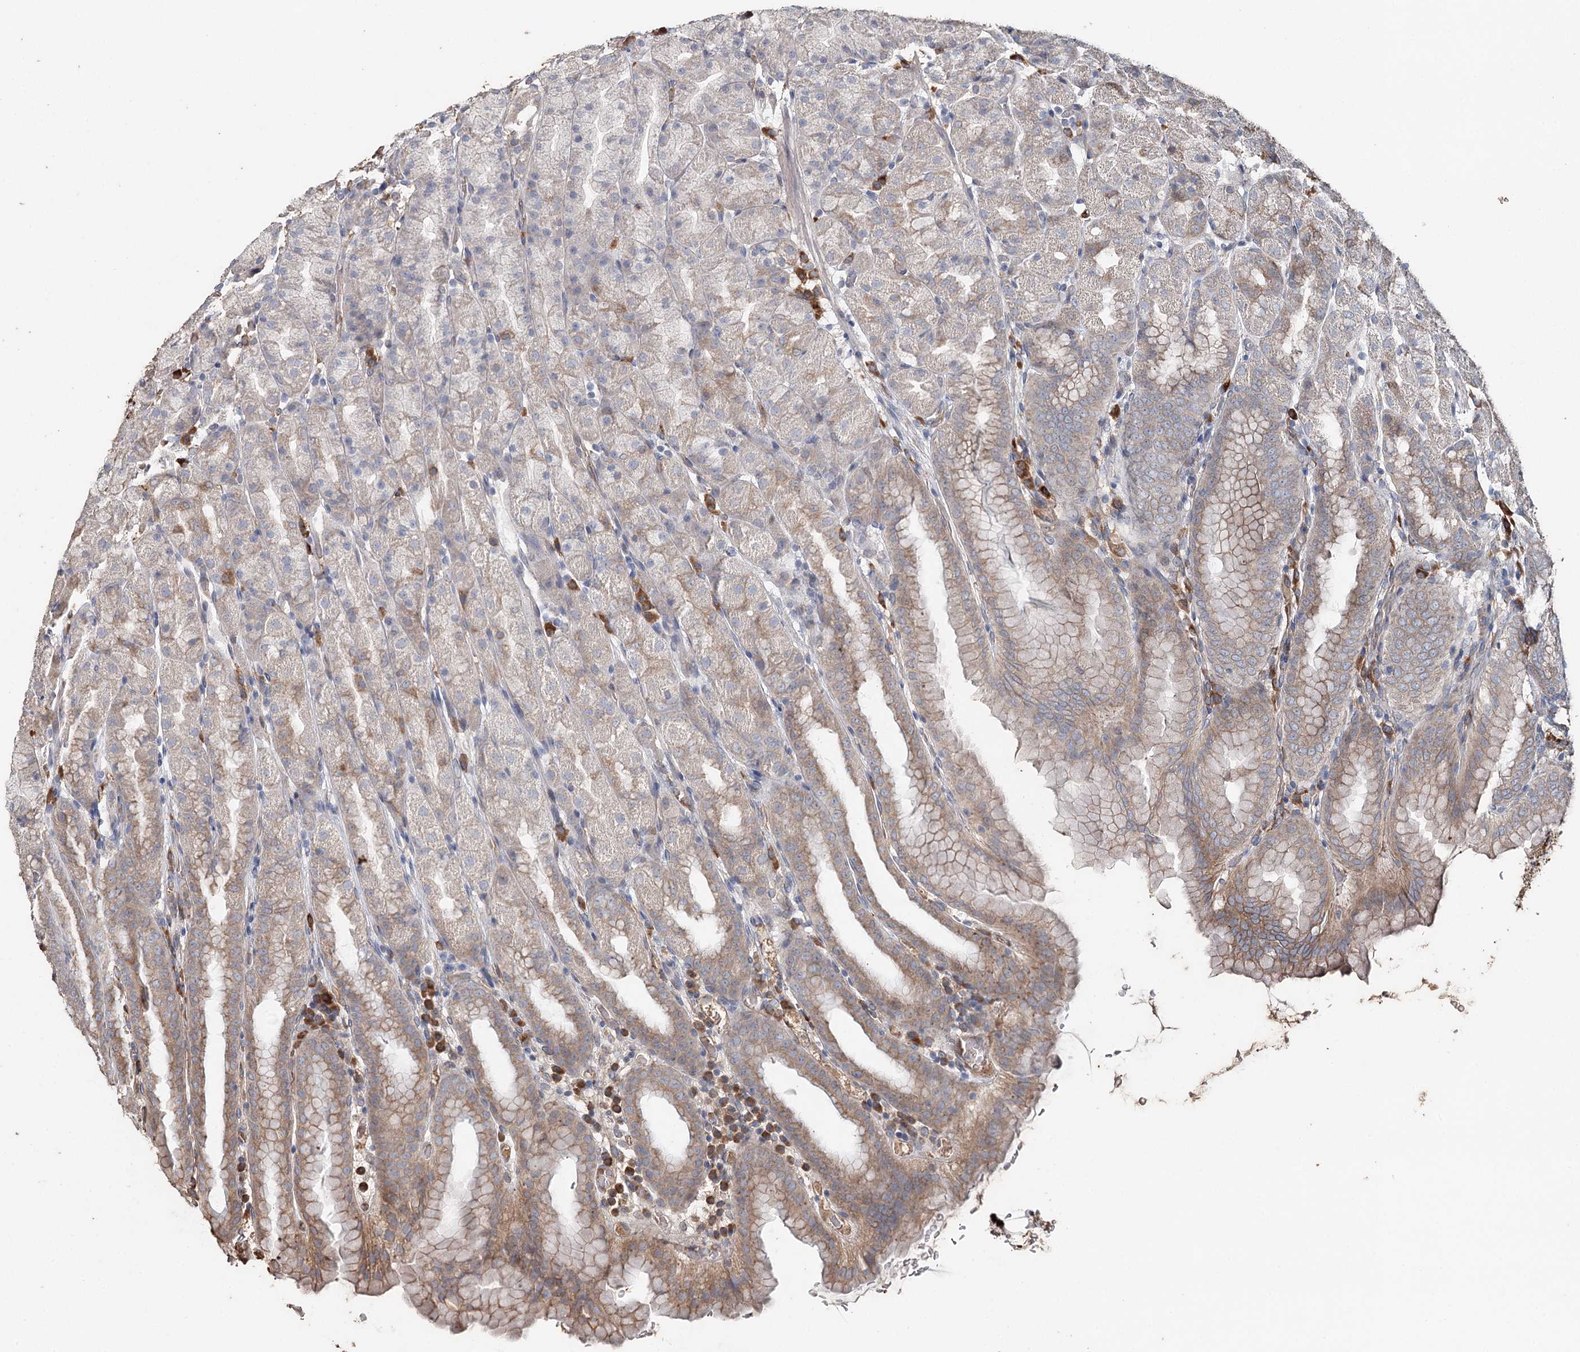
{"staining": {"intensity": "moderate", "quantity": "<25%", "location": "cytoplasmic/membranous"}, "tissue": "stomach", "cell_type": "Glandular cells", "image_type": "normal", "snomed": [{"axis": "morphology", "description": "Normal tissue, NOS"}, {"axis": "topography", "description": "Stomach, upper"}], "caption": "IHC image of unremarkable stomach: stomach stained using immunohistochemistry (IHC) reveals low levels of moderate protein expression localized specifically in the cytoplasmic/membranous of glandular cells, appearing as a cytoplasmic/membranous brown color.", "gene": "SYVN1", "patient": {"sex": "male", "age": 68}}